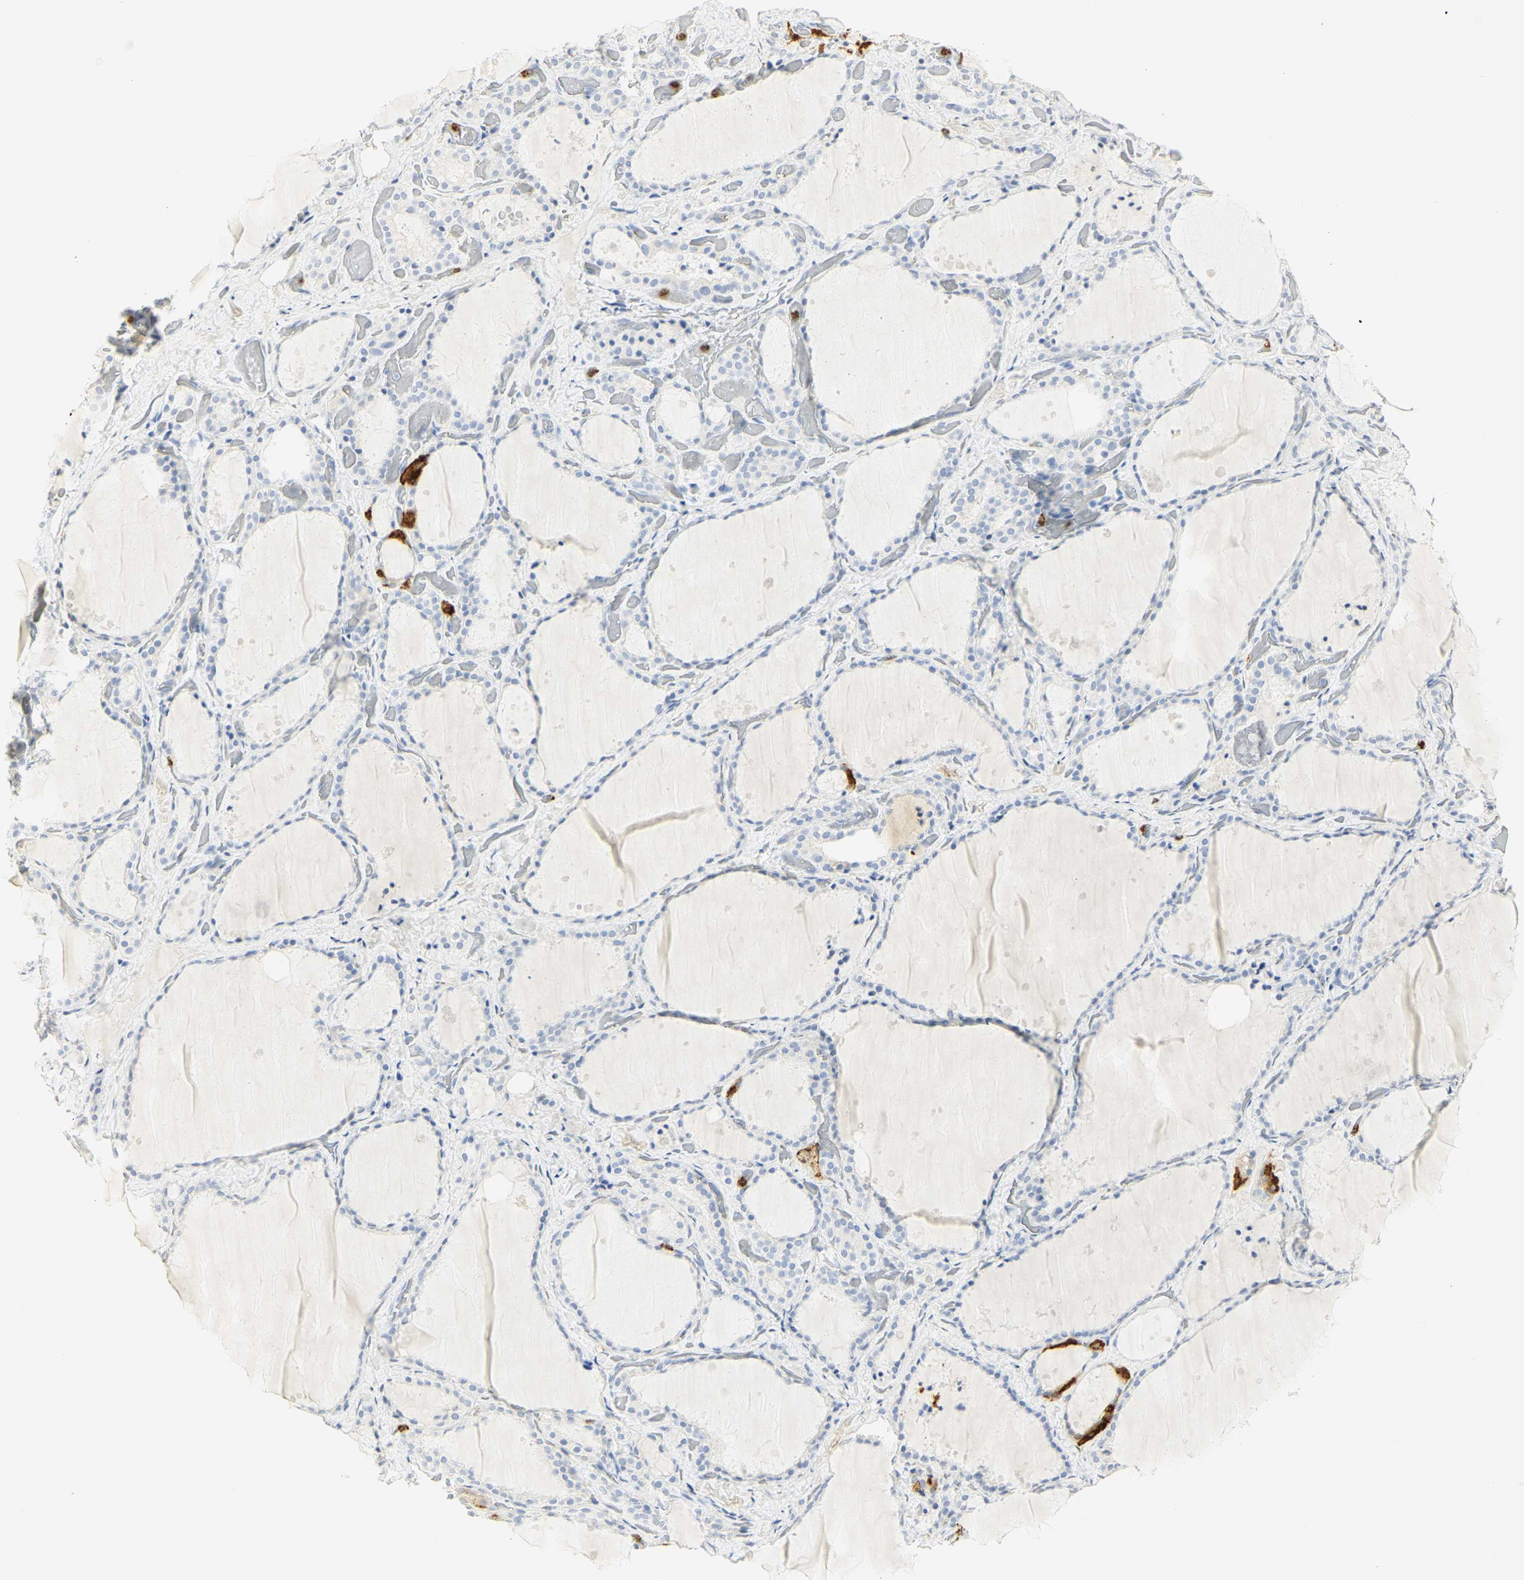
{"staining": {"intensity": "negative", "quantity": "none", "location": "none"}, "tissue": "thyroid gland", "cell_type": "Glandular cells", "image_type": "normal", "snomed": [{"axis": "morphology", "description": "Normal tissue, NOS"}, {"axis": "topography", "description": "Thyroid gland"}], "caption": "Glandular cells are negative for protein expression in unremarkable human thyroid gland. (Stains: DAB (3,3'-diaminobenzidine) IHC with hematoxylin counter stain, Microscopy: brightfield microscopy at high magnification).", "gene": "CEACAM5", "patient": {"sex": "female", "age": 44}}